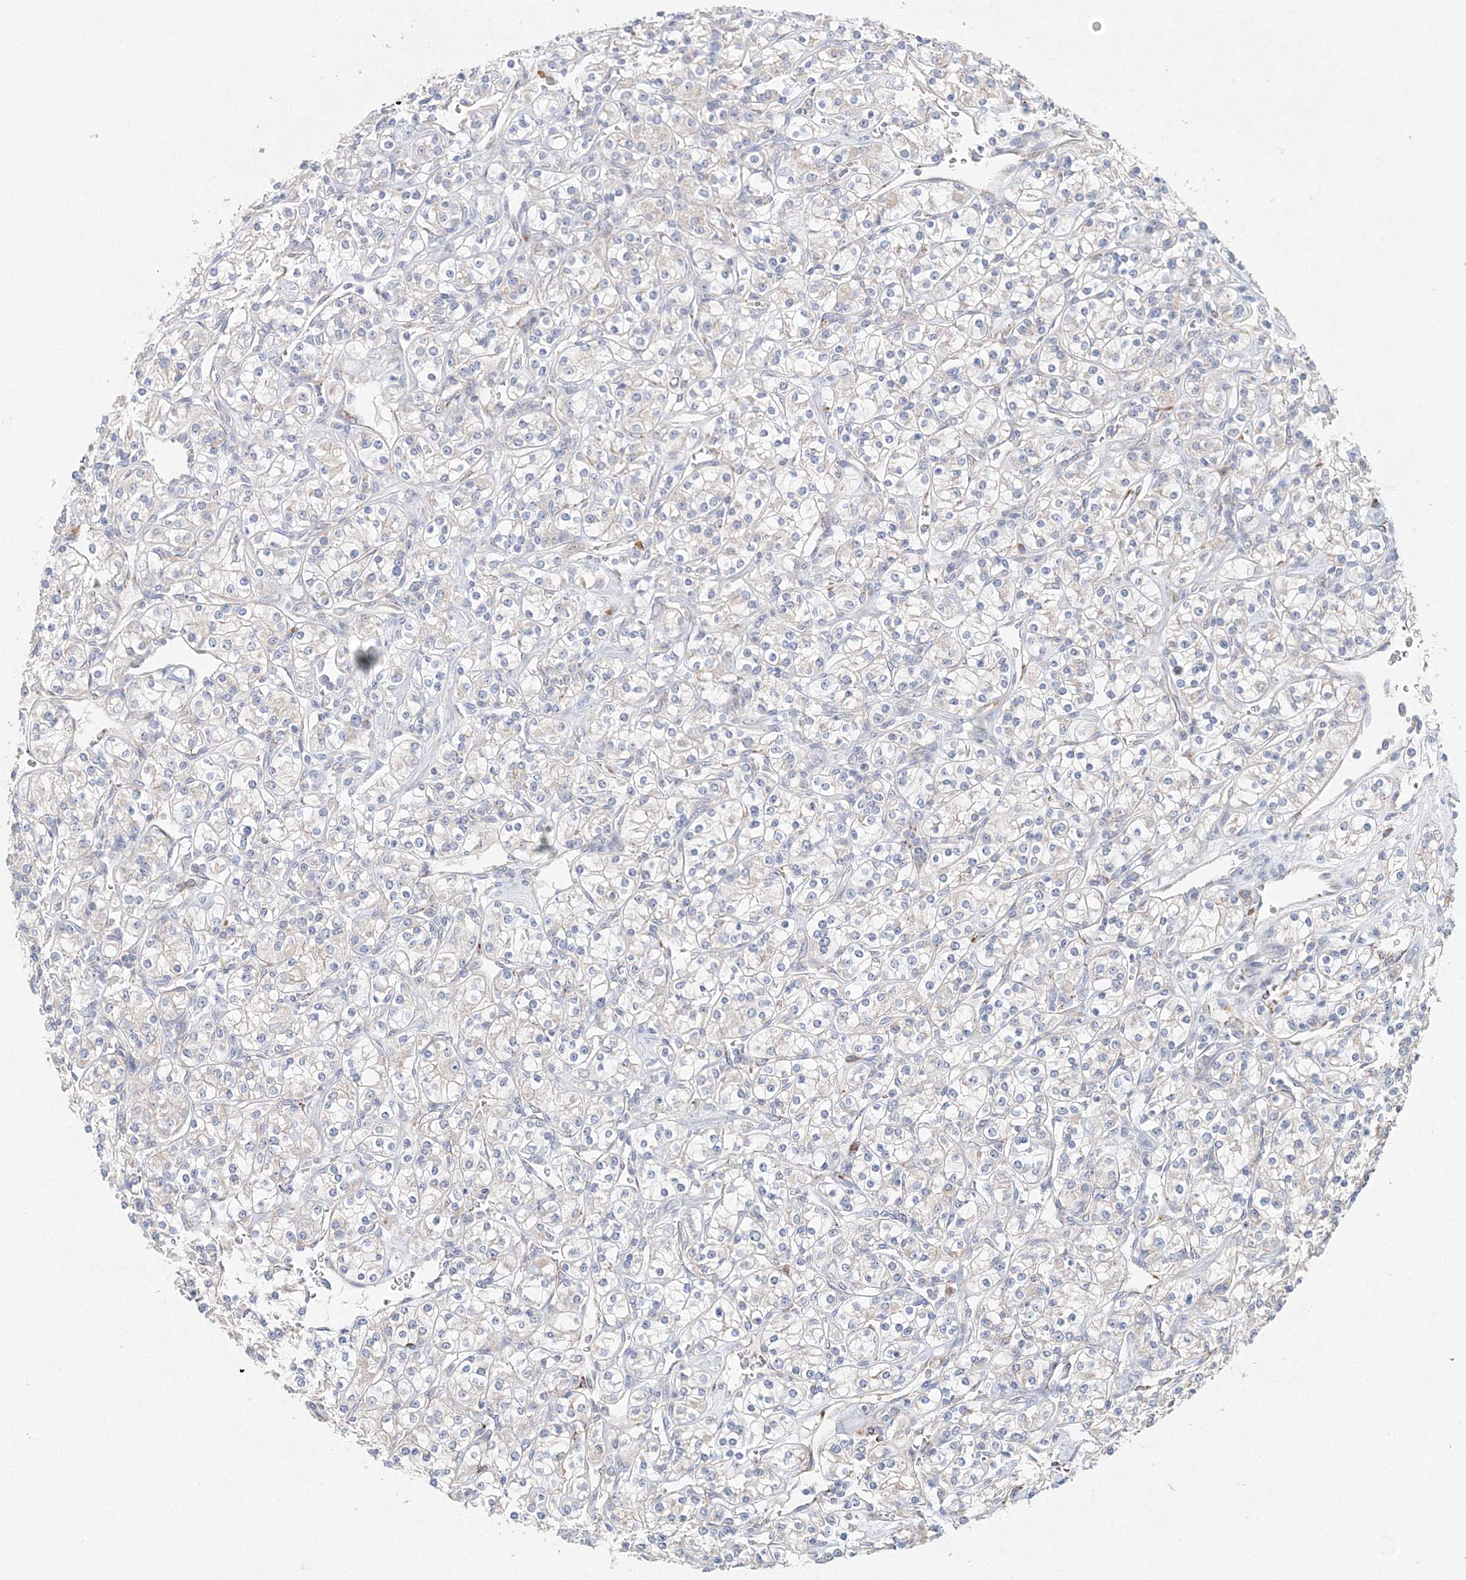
{"staining": {"intensity": "negative", "quantity": "none", "location": "none"}, "tissue": "renal cancer", "cell_type": "Tumor cells", "image_type": "cancer", "snomed": [{"axis": "morphology", "description": "Adenocarcinoma, NOS"}, {"axis": "topography", "description": "Kidney"}], "caption": "Immunohistochemical staining of renal adenocarcinoma reveals no significant staining in tumor cells.", "gene": "WDR49", "patient": {"sex": "male", "age": 77}}